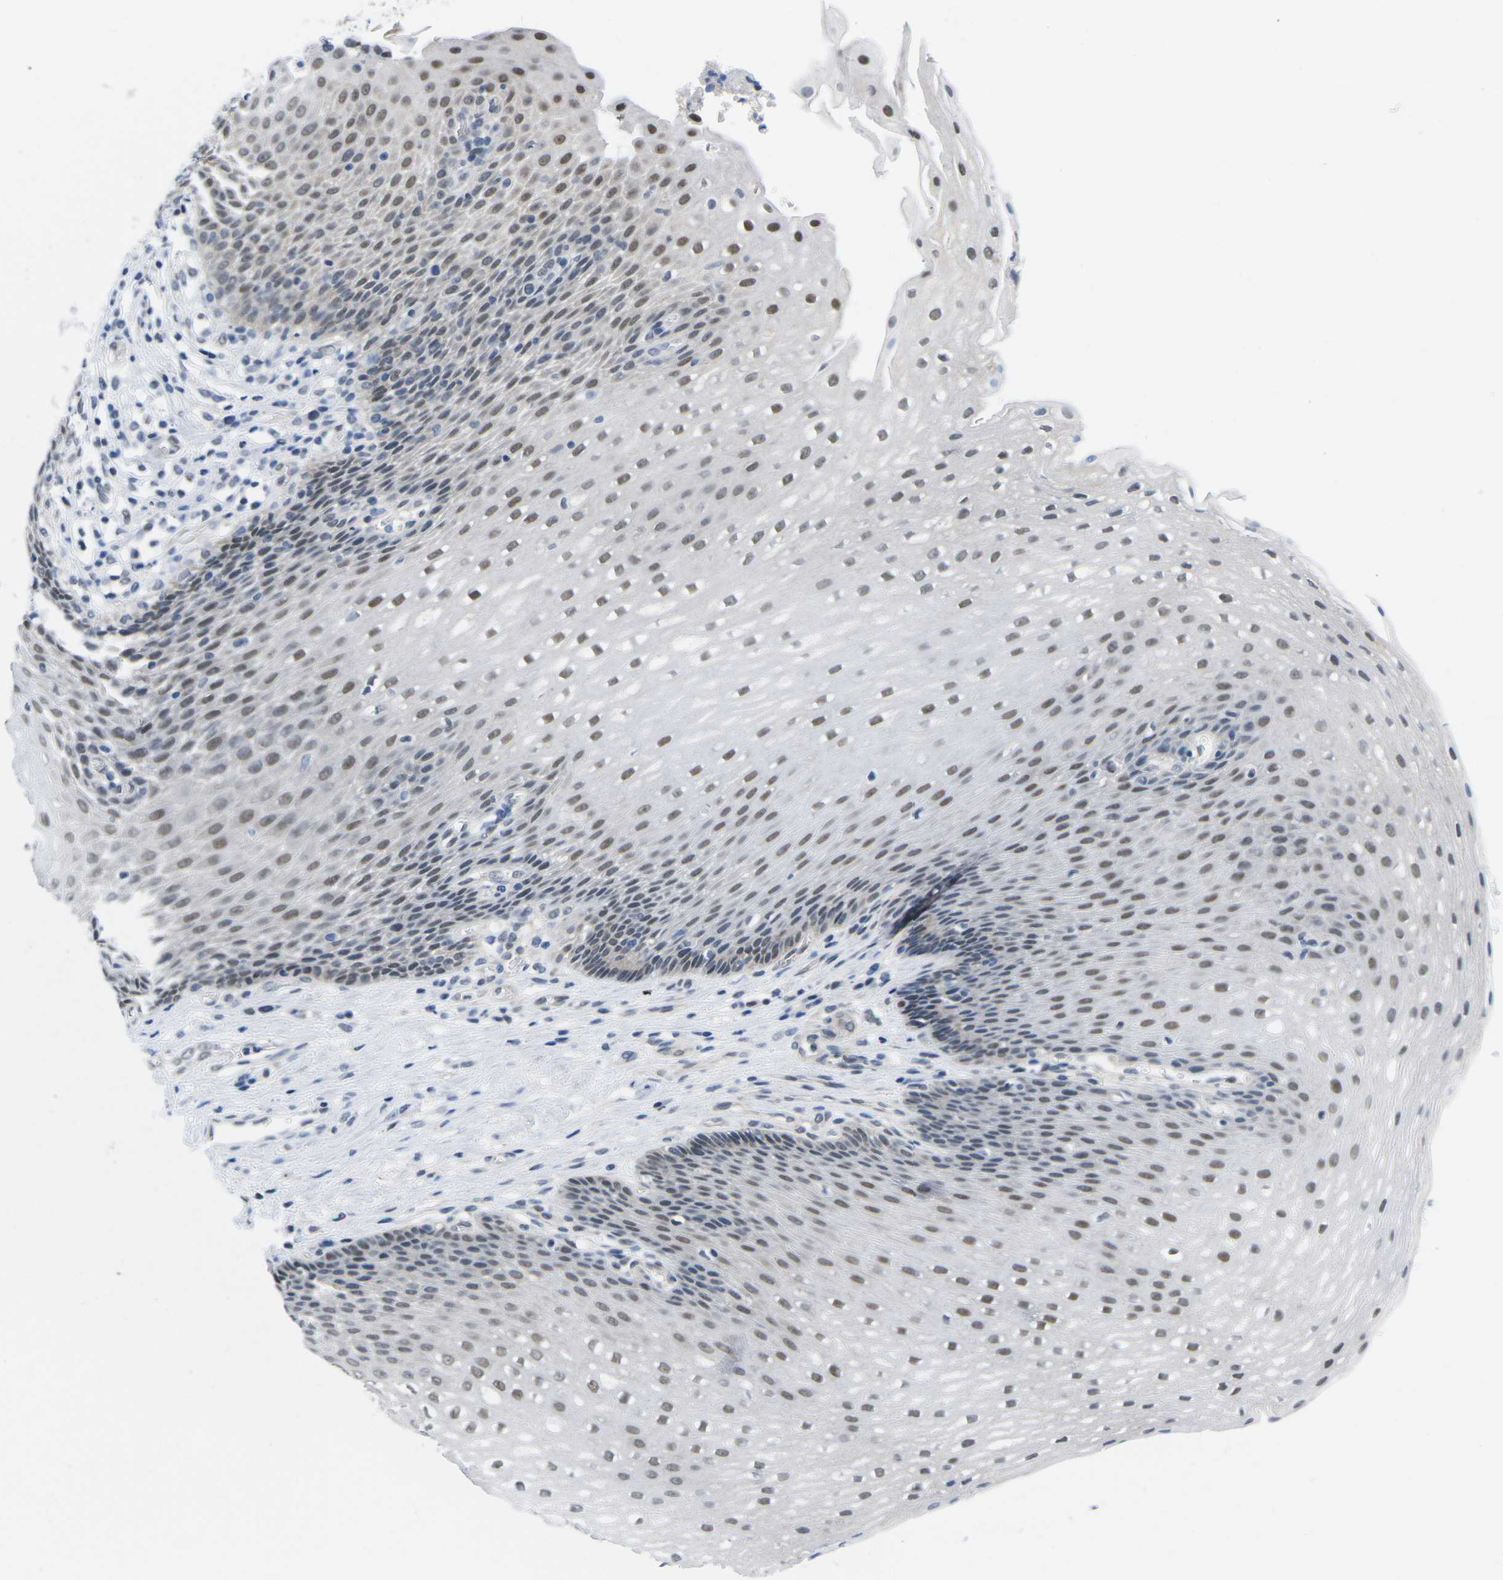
{"staining": {"intensity": "moderate", "quantity": "25%-75%", "location": "nuclear"}, "tissue": "esophagus", "cell_type": "Squamous epithelial cells", "image_type": "normal", "snomed": [{"axis": "morphology", "description": "Normal tissue, NOS"}, {"axis": "topography", "description": "Esophagus"}], "caption": "Protein analysis of normal esophagus displays moderate nuclear expression in approximately 25%-75% of squamous epithelial cells. (DAB = brown stain, brightfield microscopy at high magnification).", "gene": "UBA7", "patient": {"sex": "male", "age": 48}}